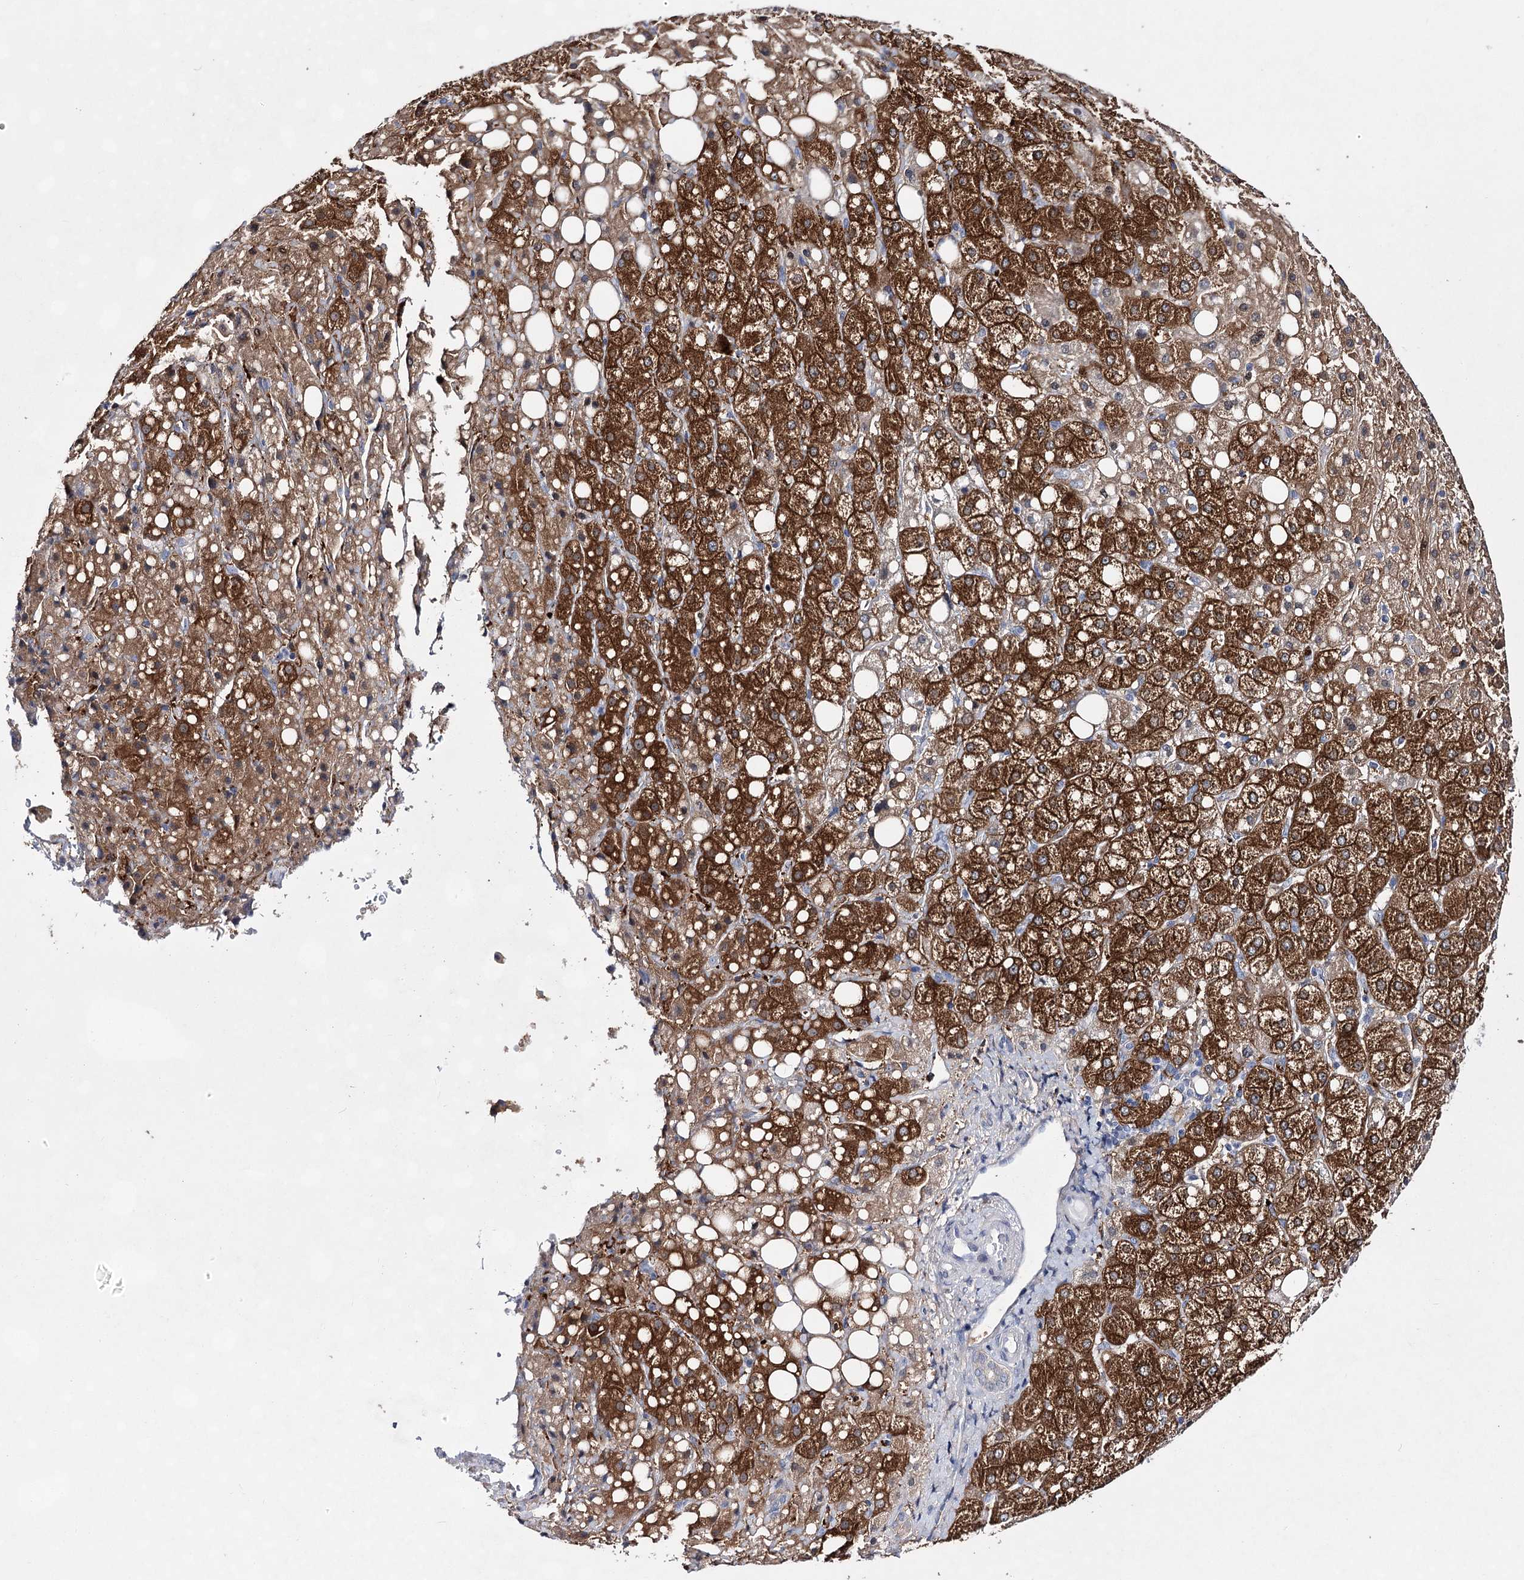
{"staining": {"intensity": "strong", "quantity": ">75%", "location": "cytoplasmic/membranous"}, "tissue": "liver cancer", "cell_type": "Tumor cells", "image_type": "cancer", "snomed": [{"axis": "morphology", "description": "Carcinoma, Hepatocellular, NOS"}, {"axis": "topography", "description": "Liver"}], "caption": "The image reveals immunohistochemical staining of hepatocellular carcinoma (liver). There is strong cytoplasmic/membranous expression is present in about >75% of tumor cells.", "gene": "UGDH", "patient": {"sex": "male", "age": 80}}